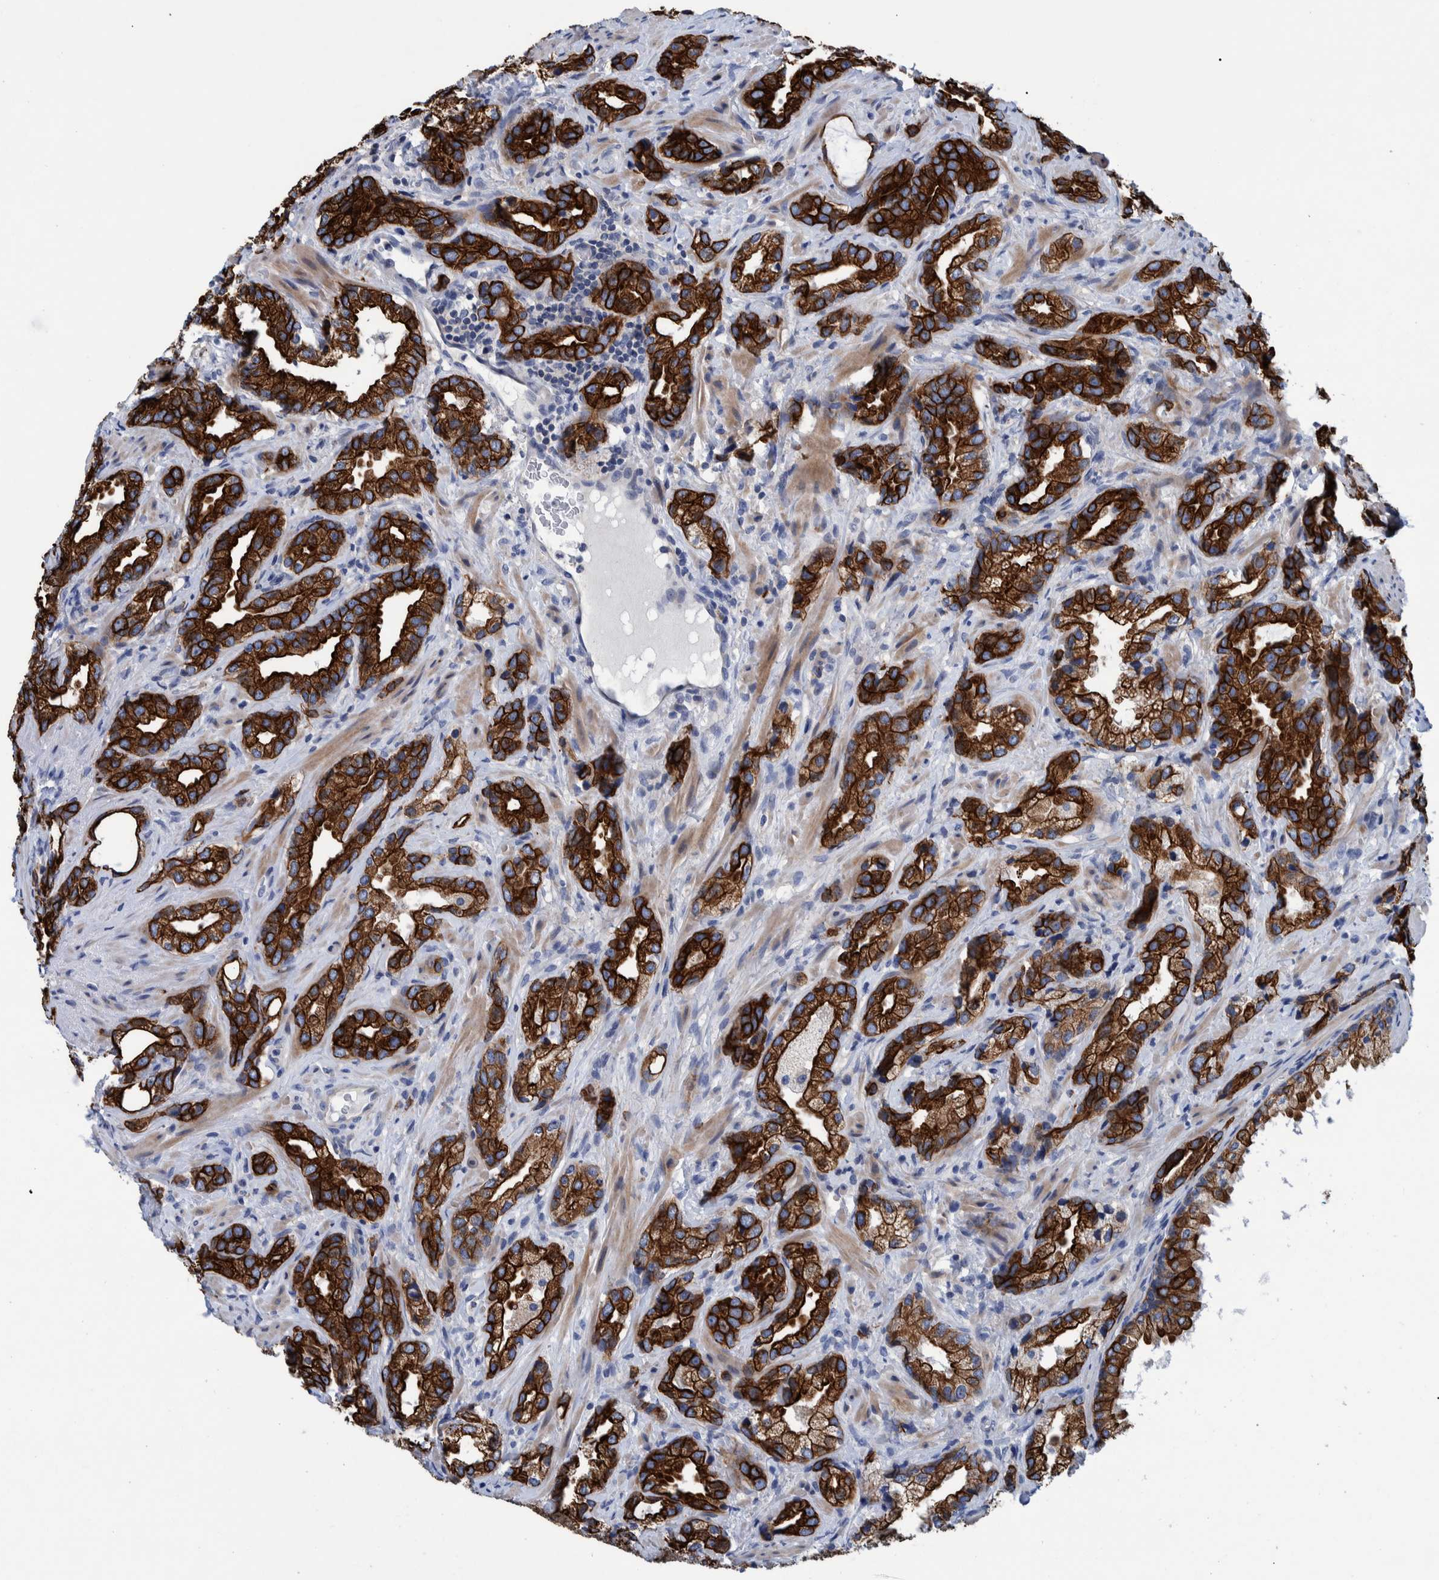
{"staining": {"intensity": "strong", "quantity": ">75%", "location": "cytoplasmic/membranous"}, "tissue": "prostate cancer", "cell_type": "Tumor cells", "image_type": "cancer", "snomed": [{"axis": "morphology", "description": "Adenocarcinoma, High grade"}, {"axis": "topography", "description": "Prostate"}], "caption": "Protein expression analysis of human prostate cancer reveals strong cytoplasmic/membranous expression in about >75% of tumor cells.", "gene": "MKS1", "patient": {"sex": "male", "age": 63}}